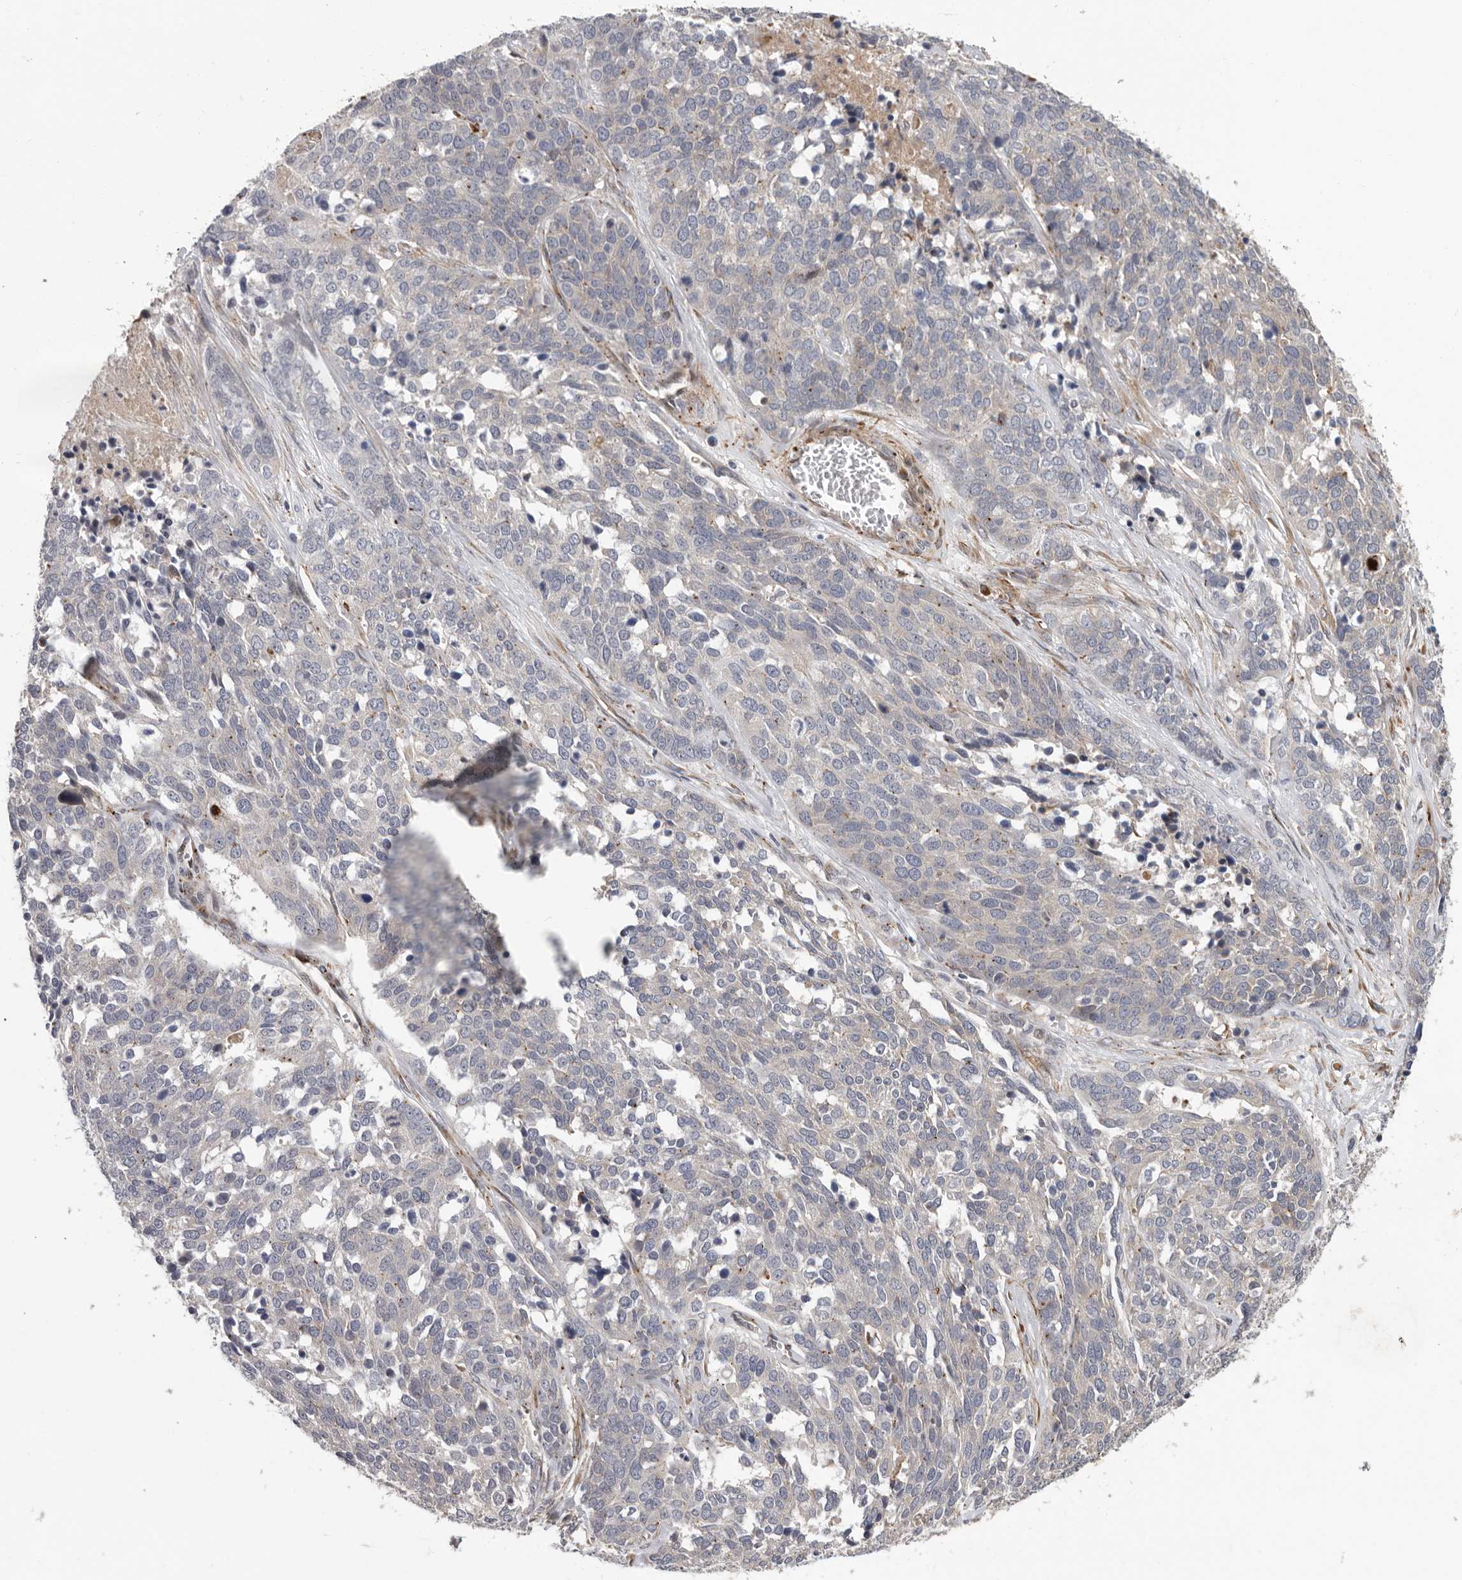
{"staining": {"intensity": "negative", "quantity": "none", "location": "none"}, "tissue": "ovarian cancer", "cell_type": "Tumor cells", "image_type": "cancer", "snomed": [{"axis": "morphology", "description": "Cystadenocarcinoma, serous, NOS"}, {"axis": "topography", "description": "Ovary"}], "caption": "Image shows no protein staining in tumor cells of ovarian serous cystadenocarcinoma tissue.", "gene": "ATXN3L", "patient": {"sex": "female", "age": 44}}